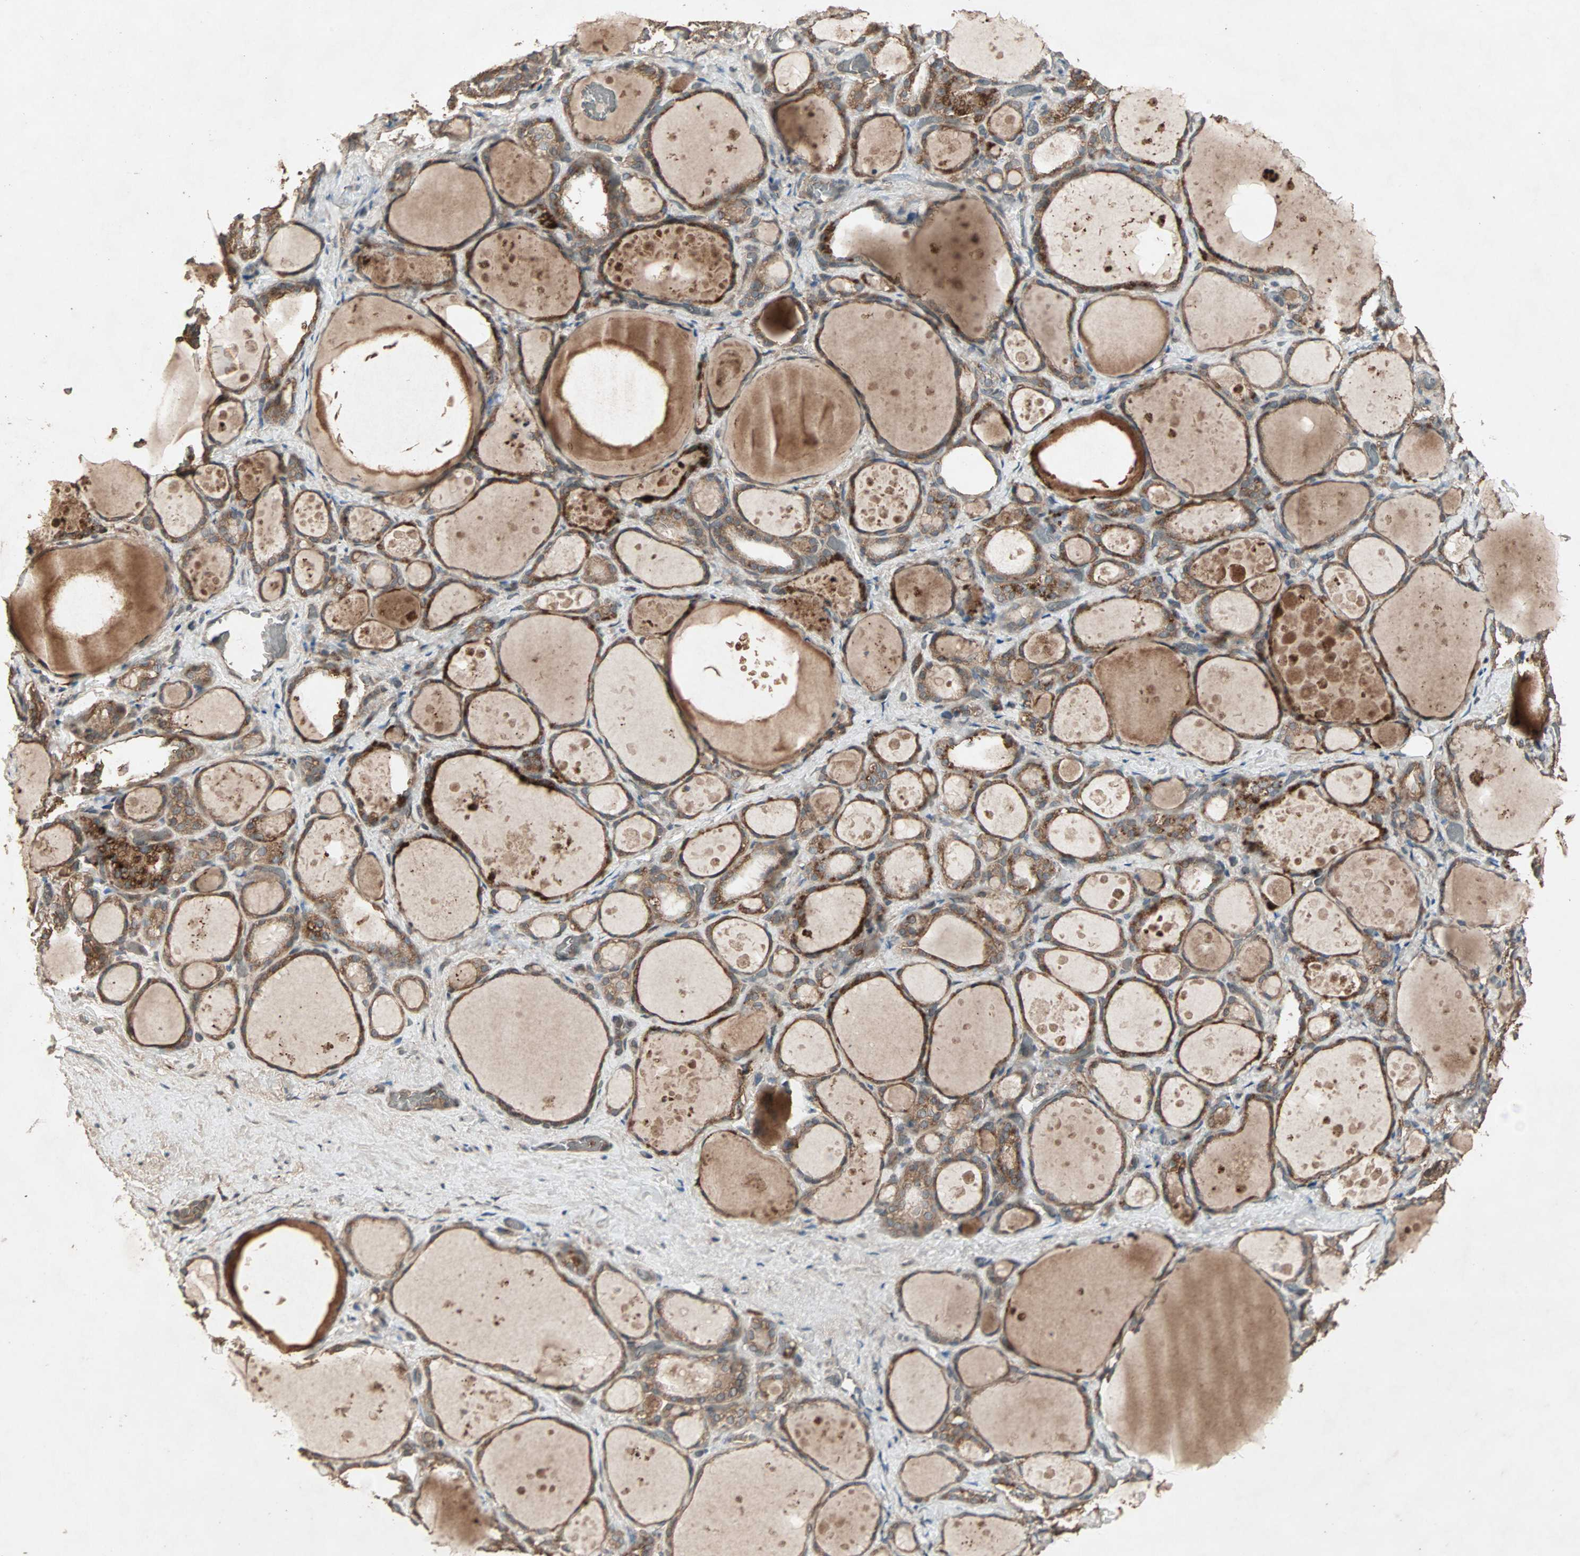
{"staining": {"intensity": "moderate", "quantity": ">75%", "location": "cytoplasmic/membranous"}, "tissue": "thyroid gland", "cell_type": "Glandular cells", "image_type": "normal", "snomed": [{"axis": "morphology", "description": "Normal tissue, NOS"}, {"axis": "topography", "description": "Thyroid gland"}], "caption": "Immunohistochemistry (DAB (3,3'-diaminobenzidine)) staining of normal thyroid gland shows moderate cytoplasmic/membranous protein expression in about >75% of glandular cells.", "gene": "UBAC1", "patient": {"sex": "female", "age": 75}}